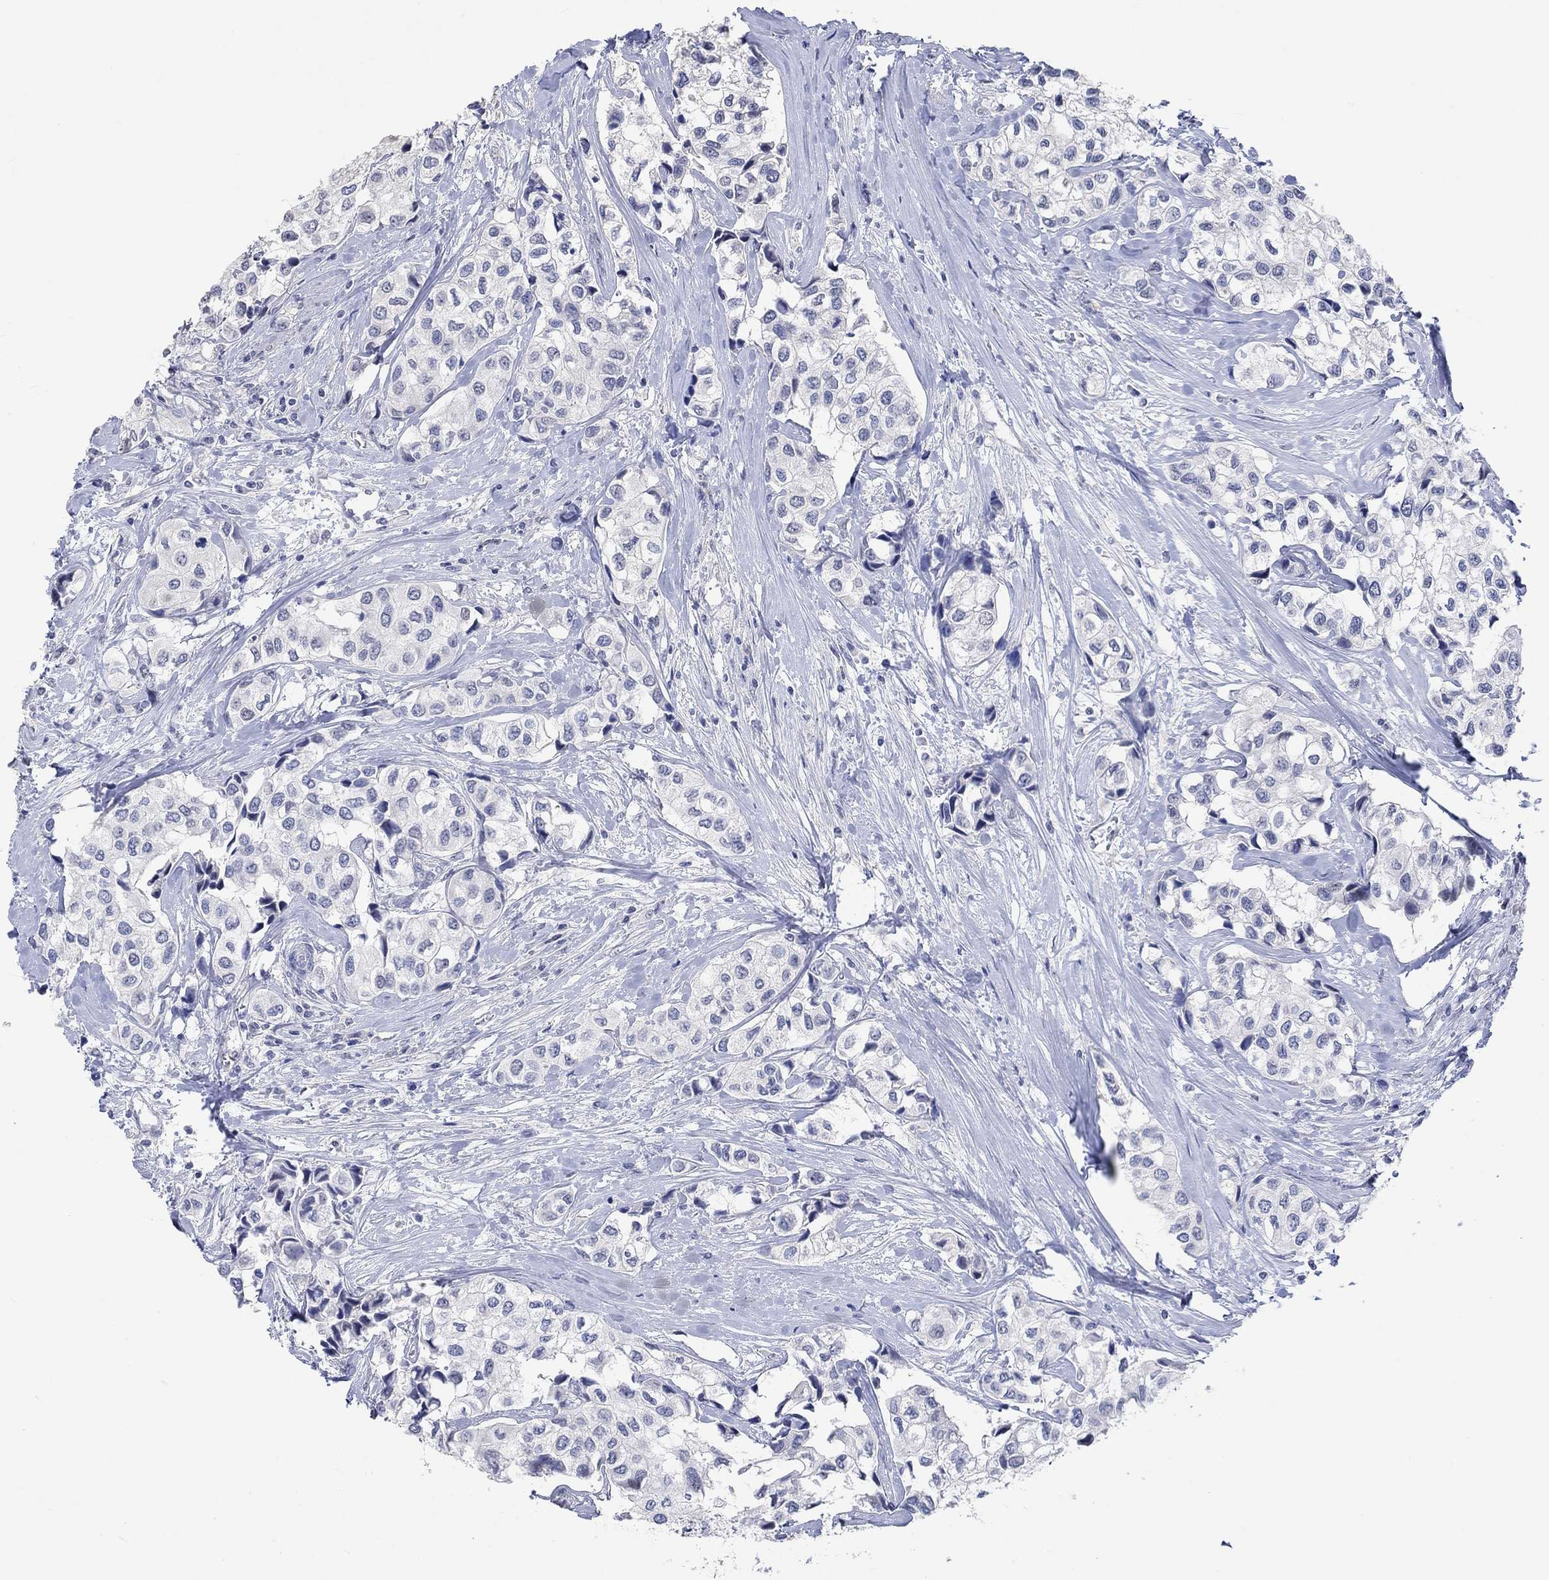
{"staining": {"intensity": "negative", "quantity": "none", "location": "none"}, "tissue": "urothelial cancer", "cell_type": "Tumor cells", "image_type": "cancer", "snomed": [{"axis": "morphology", "description": "Urothelial carcinoma, High grade"}, {"axis": "topography", "description": "Urinary bladder"}], "caption": "A micrograph of human high-grade urothelial carcinoma is negative for staining in tumor cells.", "gene": "PNMA5", "patient": {"sex": "male", "age": 73}}